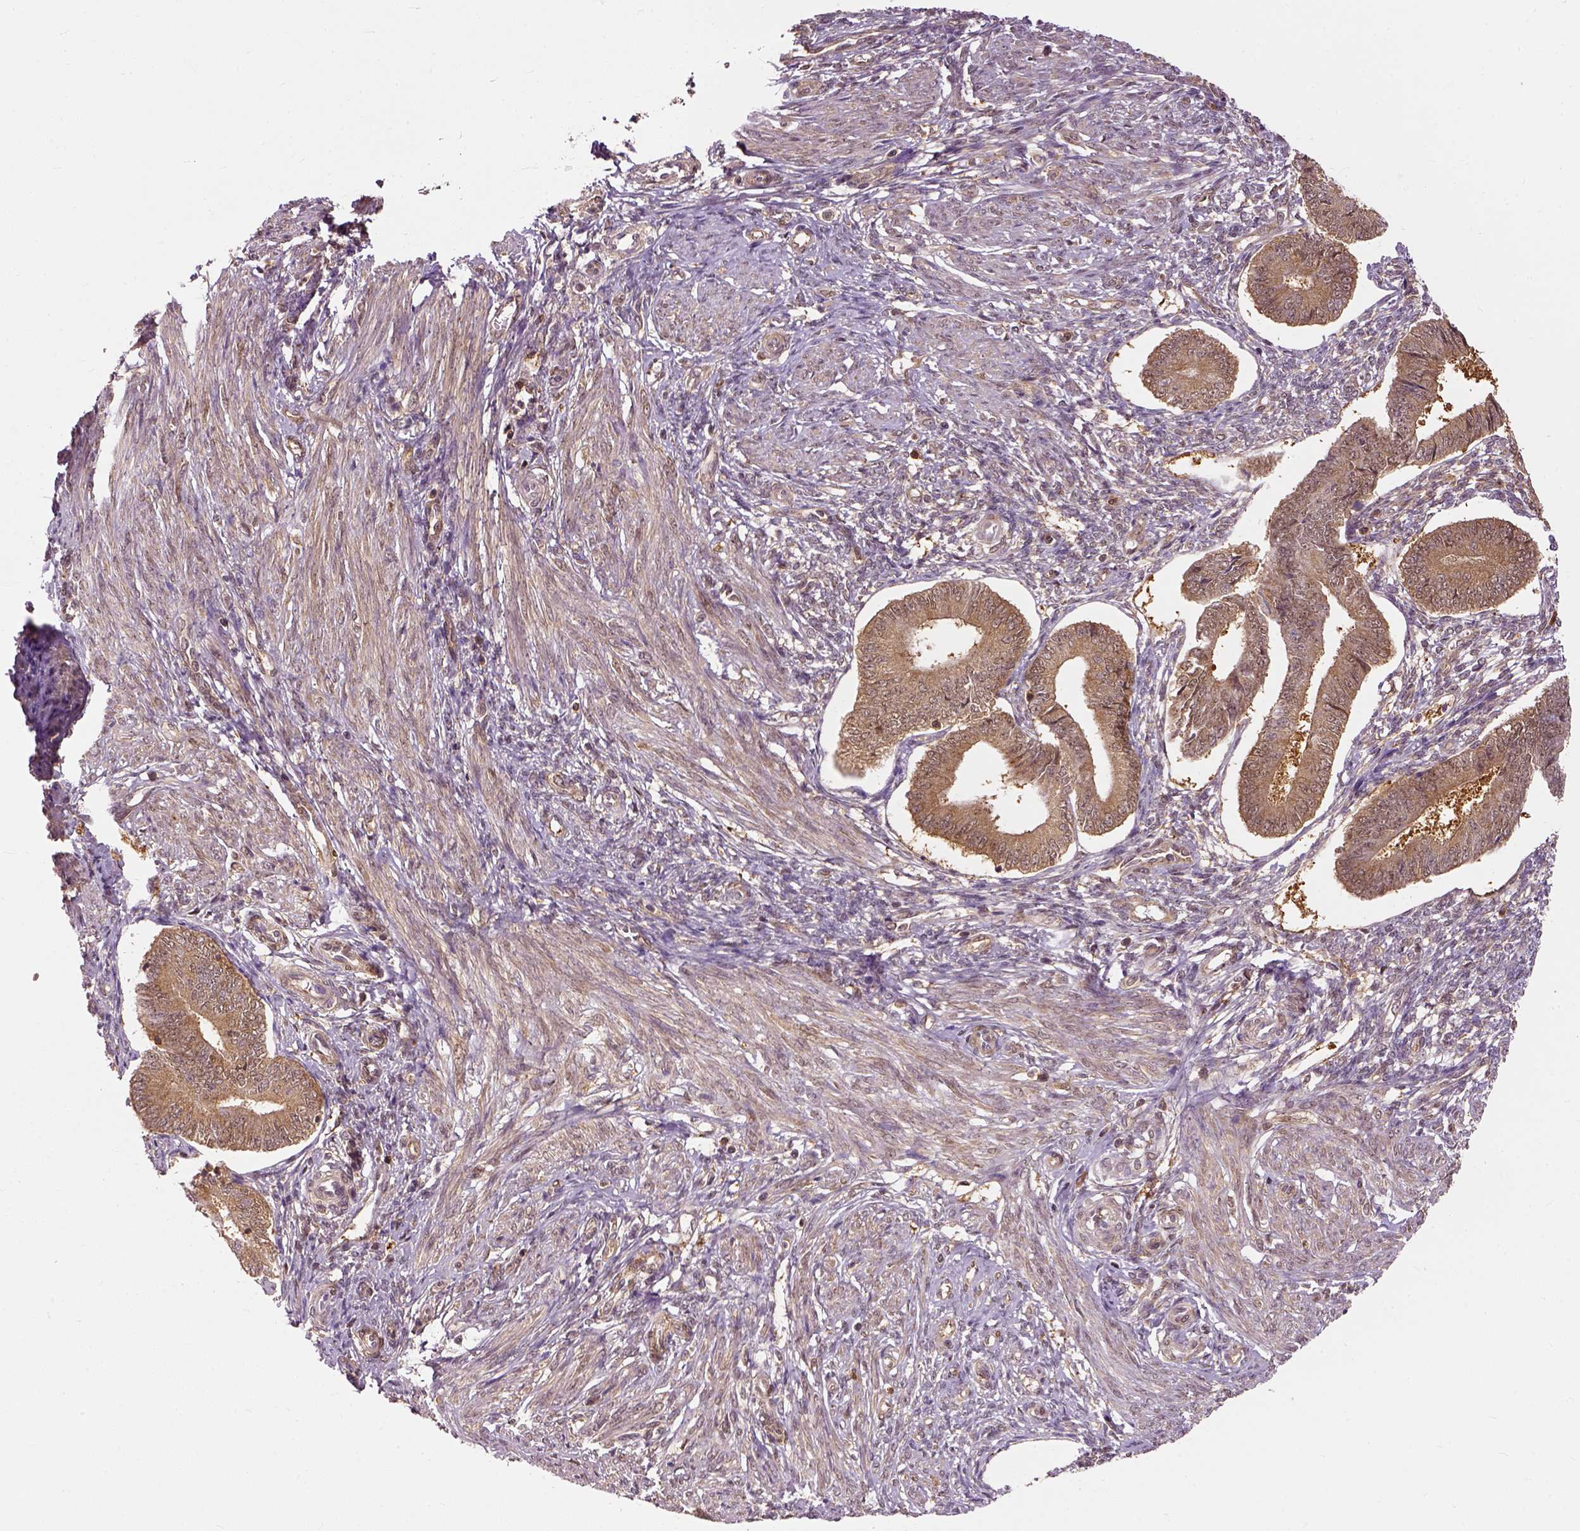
{"staining": {"intensity": "moderate", "quantity": ">75%", "location": "cytoplasmic/membranous"}, "tissue": "endometrium", "cell_type": "Cells in endometrial stroma", "image_type": "normal", "snomed": [{"axis": "morphology", "description": "Normal tissue, NOS"}, {"axis": "topography", "description": "Endometrium"}], "caption": "Immunohistochemical staining of unremarkable human endometrium demonstrates moderate cytoplasmic/membranous protein staining in approximately >75% of cells in endometrial stroma.", "gene": "GPI", "patient": {"sex": "female", "age": 42}}